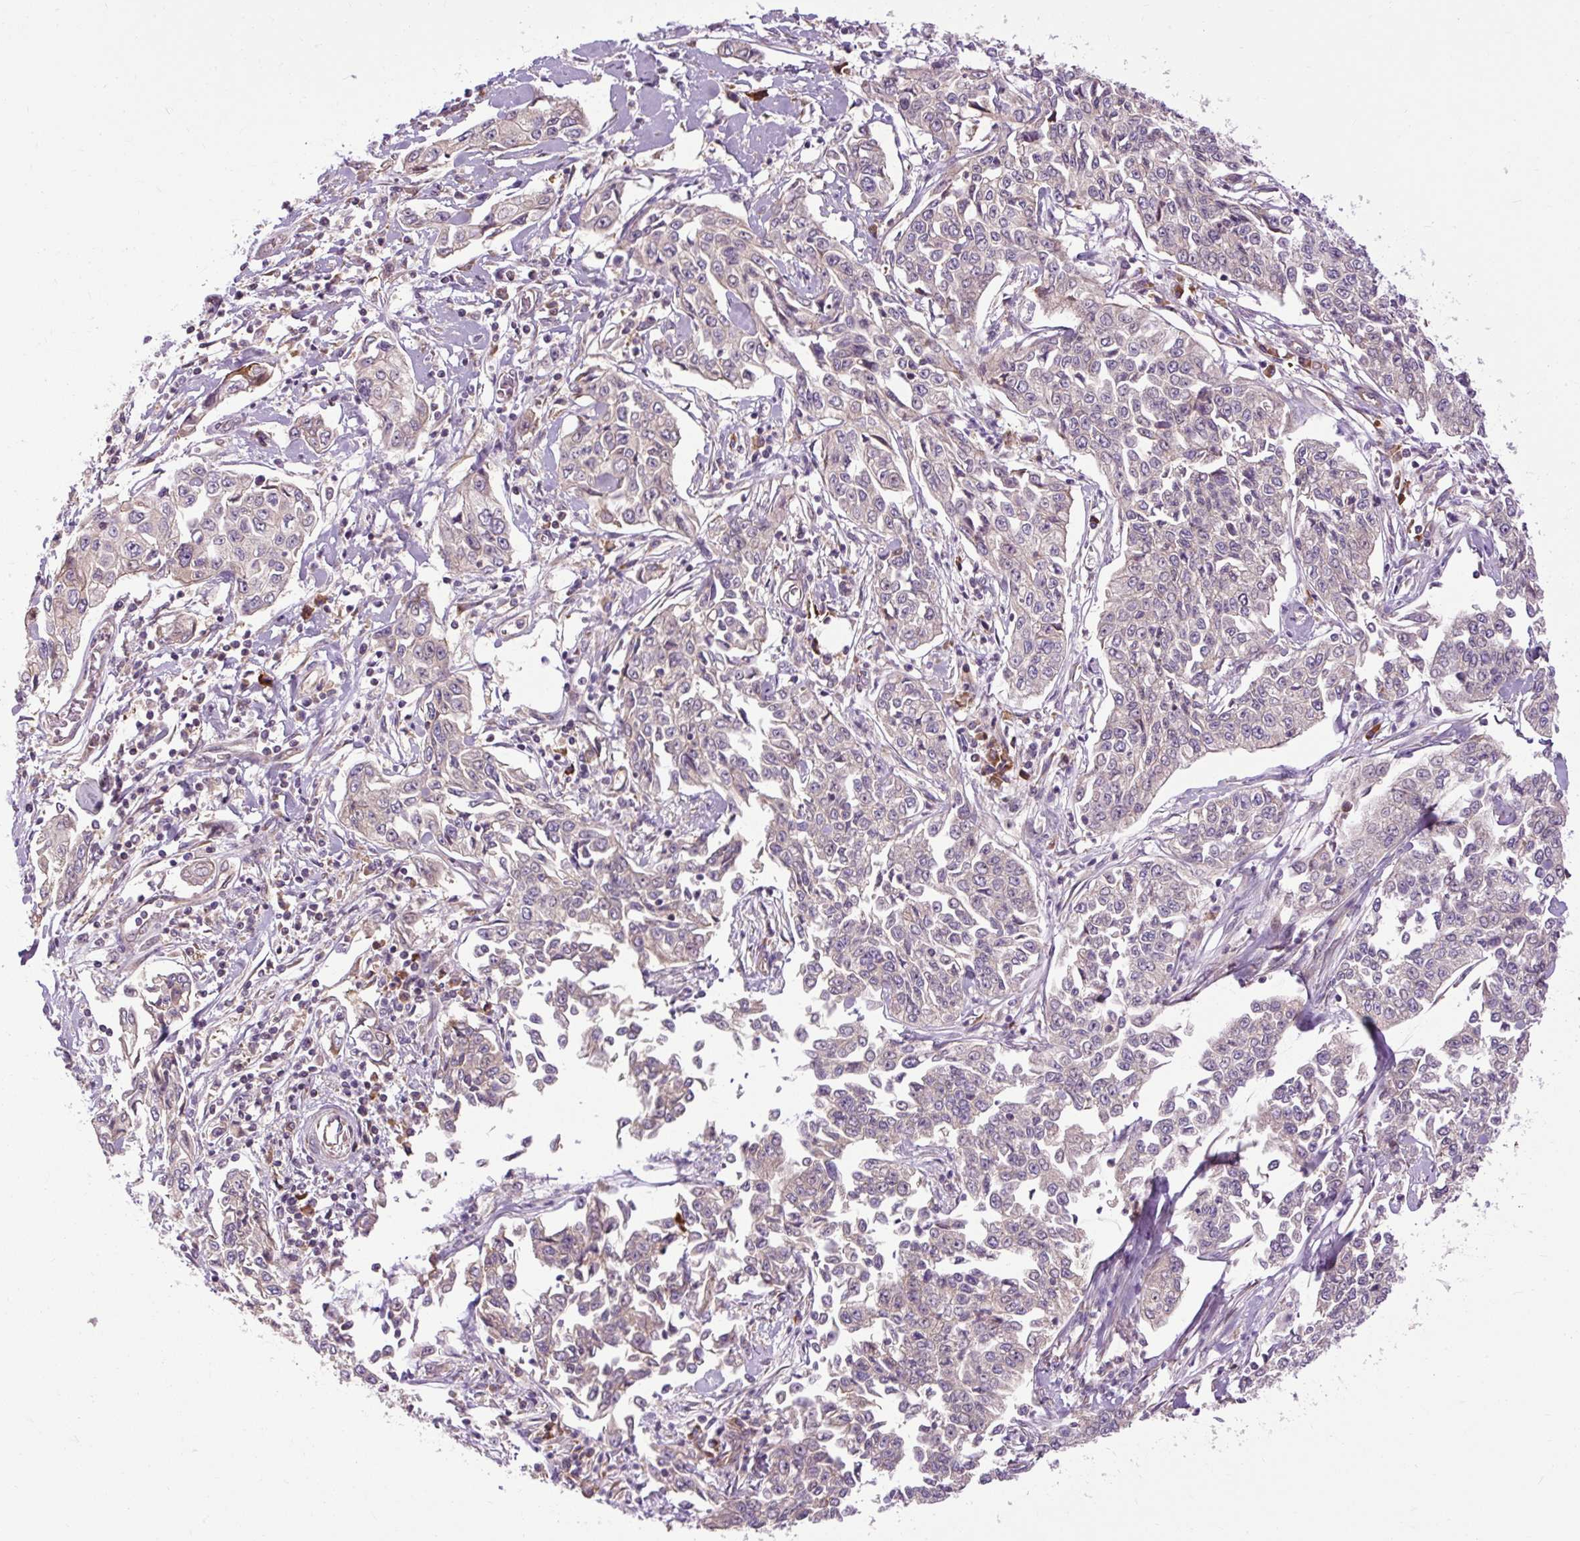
{"staining": {"intensity": "negative", "quantity": "none", "location": "none"}, "tissue": "cervical cancer", "cell_type": "Tumor cells", "image_type": "cancer", "snomed": [{"axis": "morphology", "description": "Squamous cell carcinoma, NOS"}, {"axis": "topography", "description": "Cervix"}], "caption": "This histopathology image is of cervical cancer (squamous cell carcinoma) stained with immunohistochemistry to label a protein in brown with the nuclei are counter-stained blue. There is no expression in tumor cells.", "gene": "FLRT1", "patient": {"sex": "female", "age": 35}}